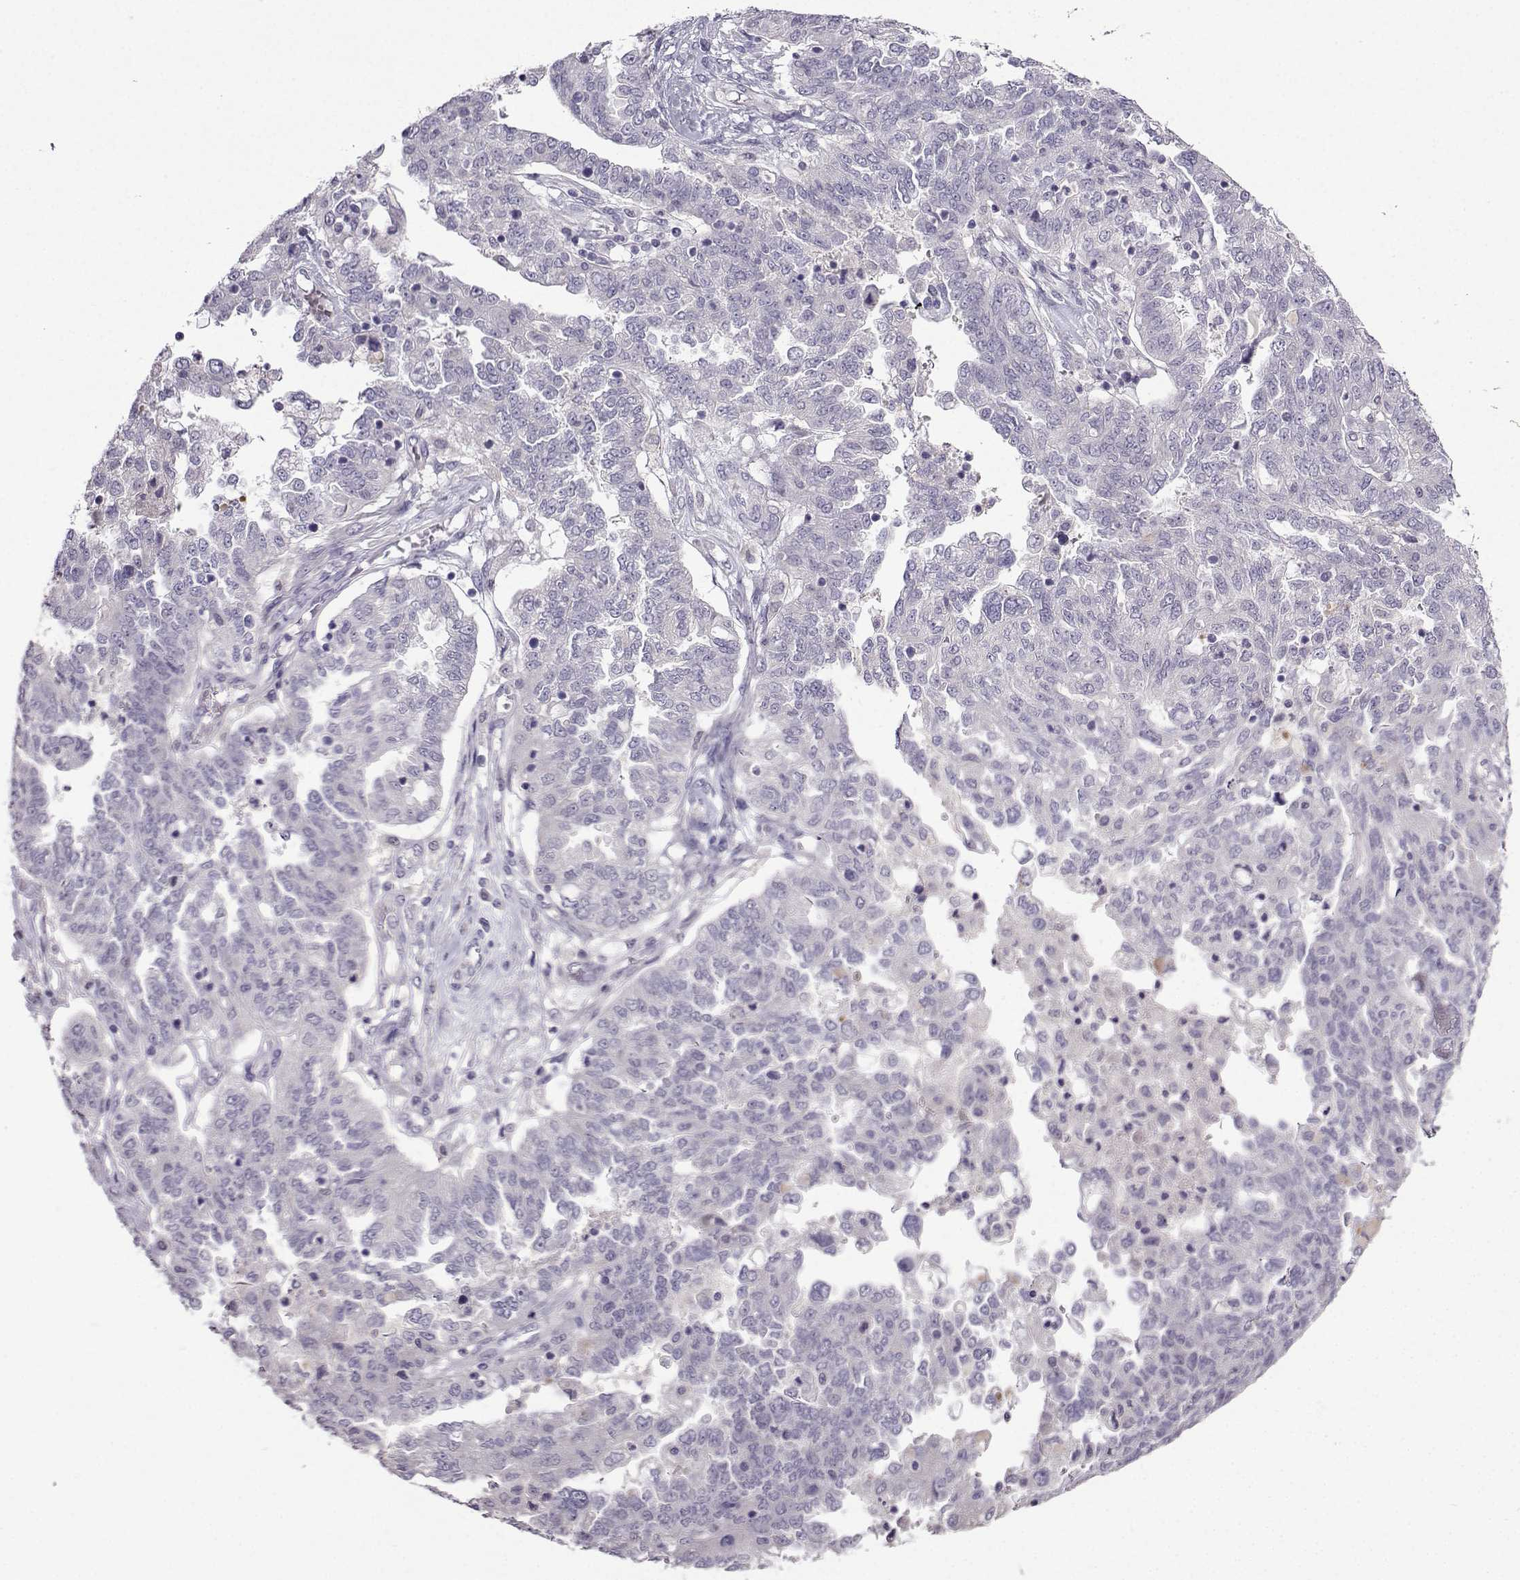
{"staining": {"intensity": "negative", "quantity": "none", "location": "none"}, "tissue": "ovarian cancer", "cell_type": "Tumor cells", "image_type": "cancer", "snomed": [{"axis": "morphology", "description": "Cystadenocarcinoma, serous, NOS"}, {"axis": "topography", "description": "Ovary"}], "caption": "IHC photomicrograph of human serous cystadenocarcinoma (ovarian) stained for a protein (brown), which exhibits no expression in tumor cells.", "gene": "CRYBB1", "patient": {"sex": "female", "age": 67}}